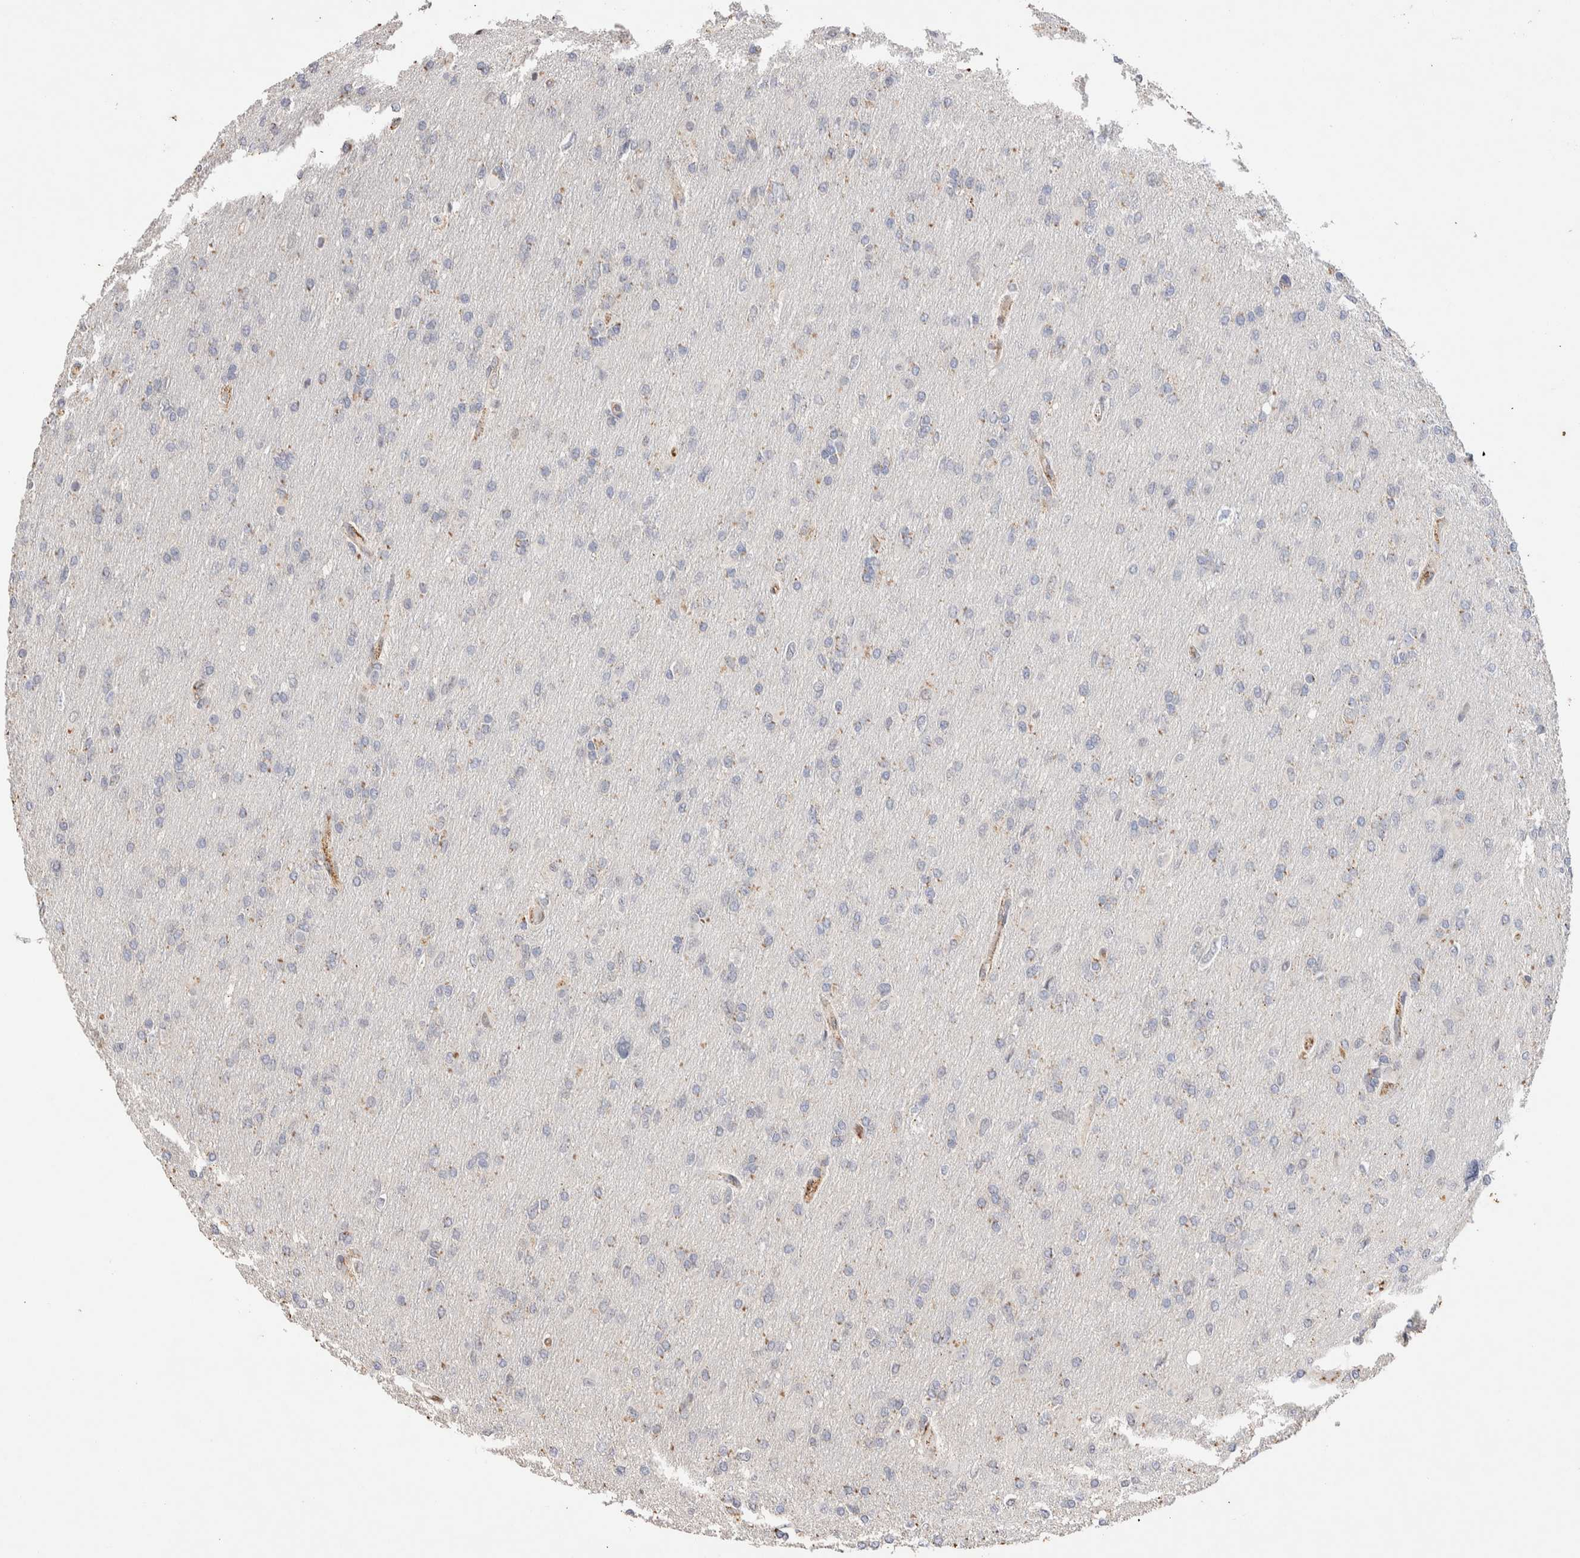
{"staining": {"intensity": "negative", "quantity": "none", "location": "none"}, "tissue": "glioma", "cell_type": "Tumor cells", "image_type": "cancer", "snomed": [{"axis": "morphology", "description": "Glioma, malignant, High grade"}, {"axis": "topography", "description": "Cerebral cortex"}], "caption": "The IHC histopathology image has no significant positivity in tumor cells of malignant glioma (high-grade) tissue. Brightfield microscopy of immunohistochemistry (IHC) stained with DAB (brown) and hematoxylin (blue), captured at high magnification.", "gene": "NSMAF", "patient": {"sex": "female", "age": 36}}